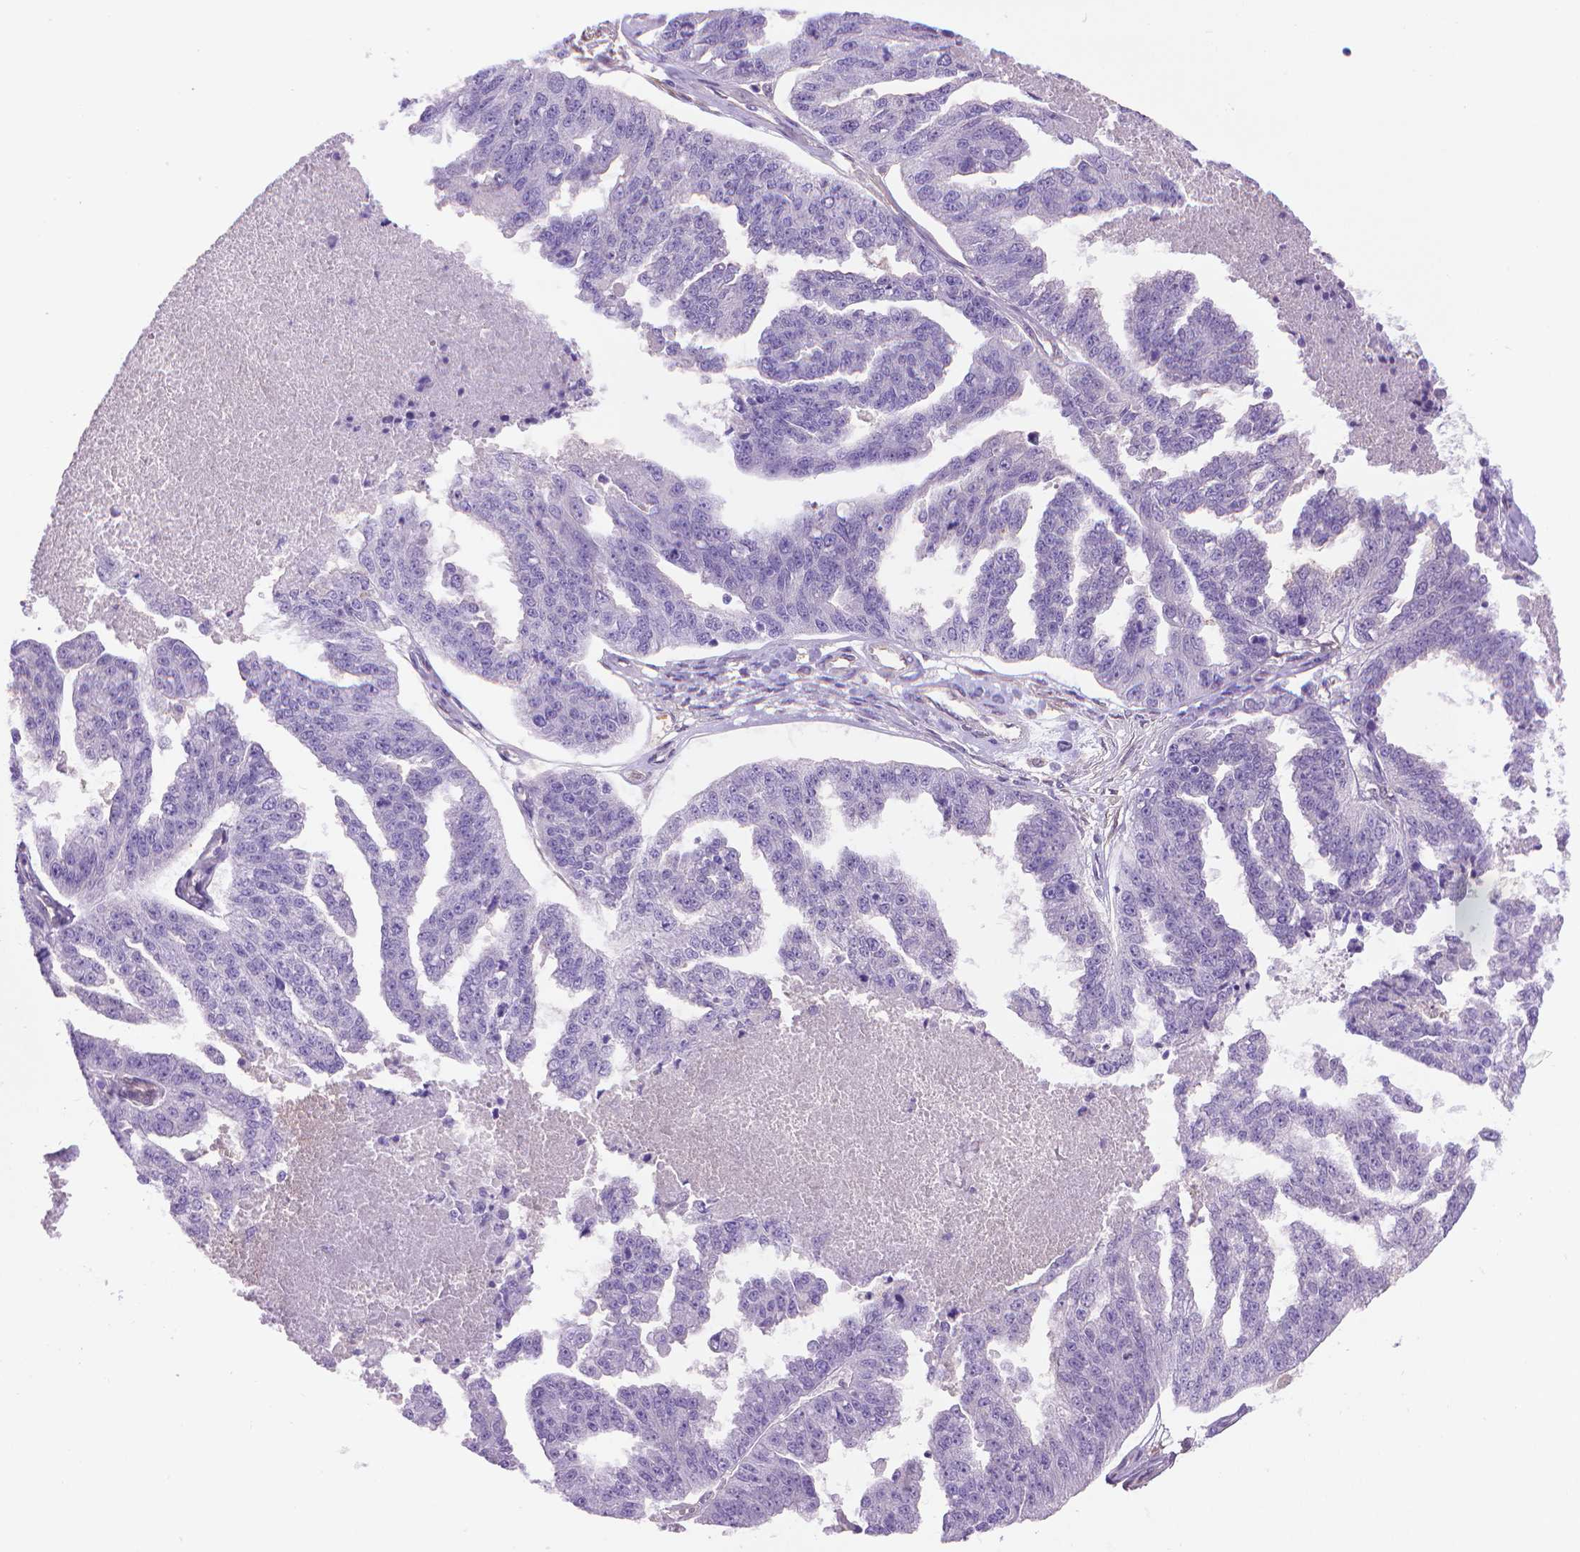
{"staining": {"intensity": "negative", "quantity": "none", "location": "none"}, "tissue": "ovarian cancer", "cell_type": "Tumor cells", "image_type": "cancer", "snomed": [{"axis": "morphology", "description": "Cystadenocarcinoma, serous, NOS"}, {"axis": "topography", "description": "Ovary"}], "caption": "Ovarian serous cystadenocarcinoma was stained to show a protein in brown. There is no significant expression in tumor cells.", "gene": "CLIC4", "patient": {"sex": "female", "age": 58}}